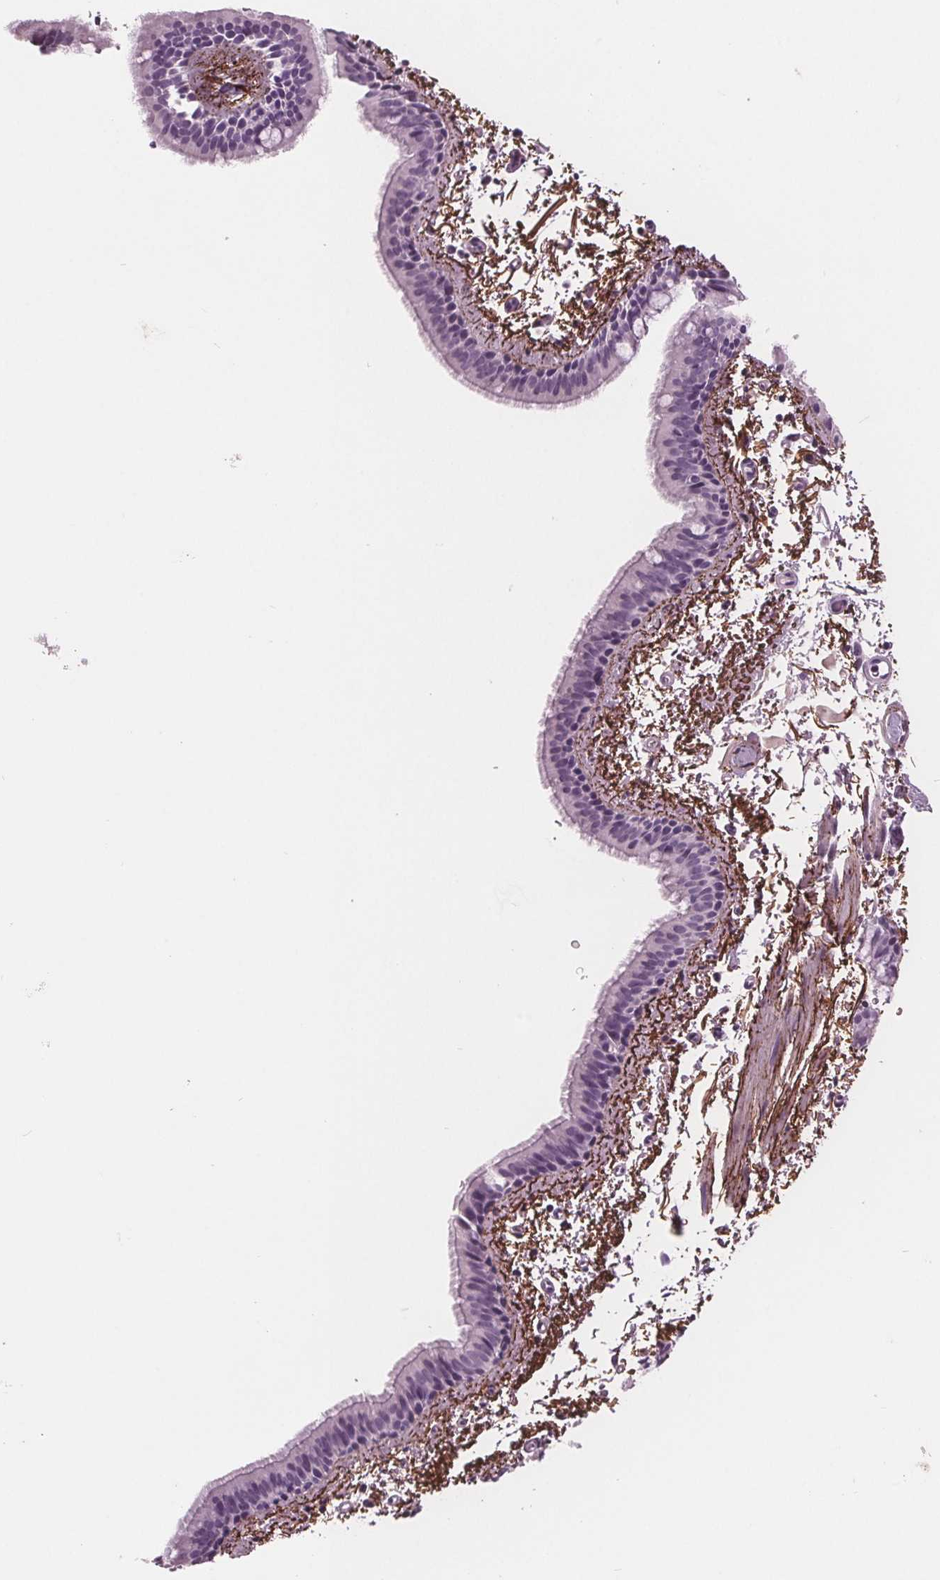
{"staining": {"intensity": "negative", "quantity": "none", "location": "none"}, "tissue": "bronchus", "cell_type": "Respiratory epithelial cells", "image_type": "normal", "snomed": [{"axis": "morphology", "description": "Normal tissue, NOS"}, {"axis": "topography", "description": "Bronchus"}], "caption": "The immunohistochemistry photomicrograph has no significant staining in respiratory epithelial cells of bronchus.", "gene": "AMBP", "patient": {"sex": "female", "age": 61}}